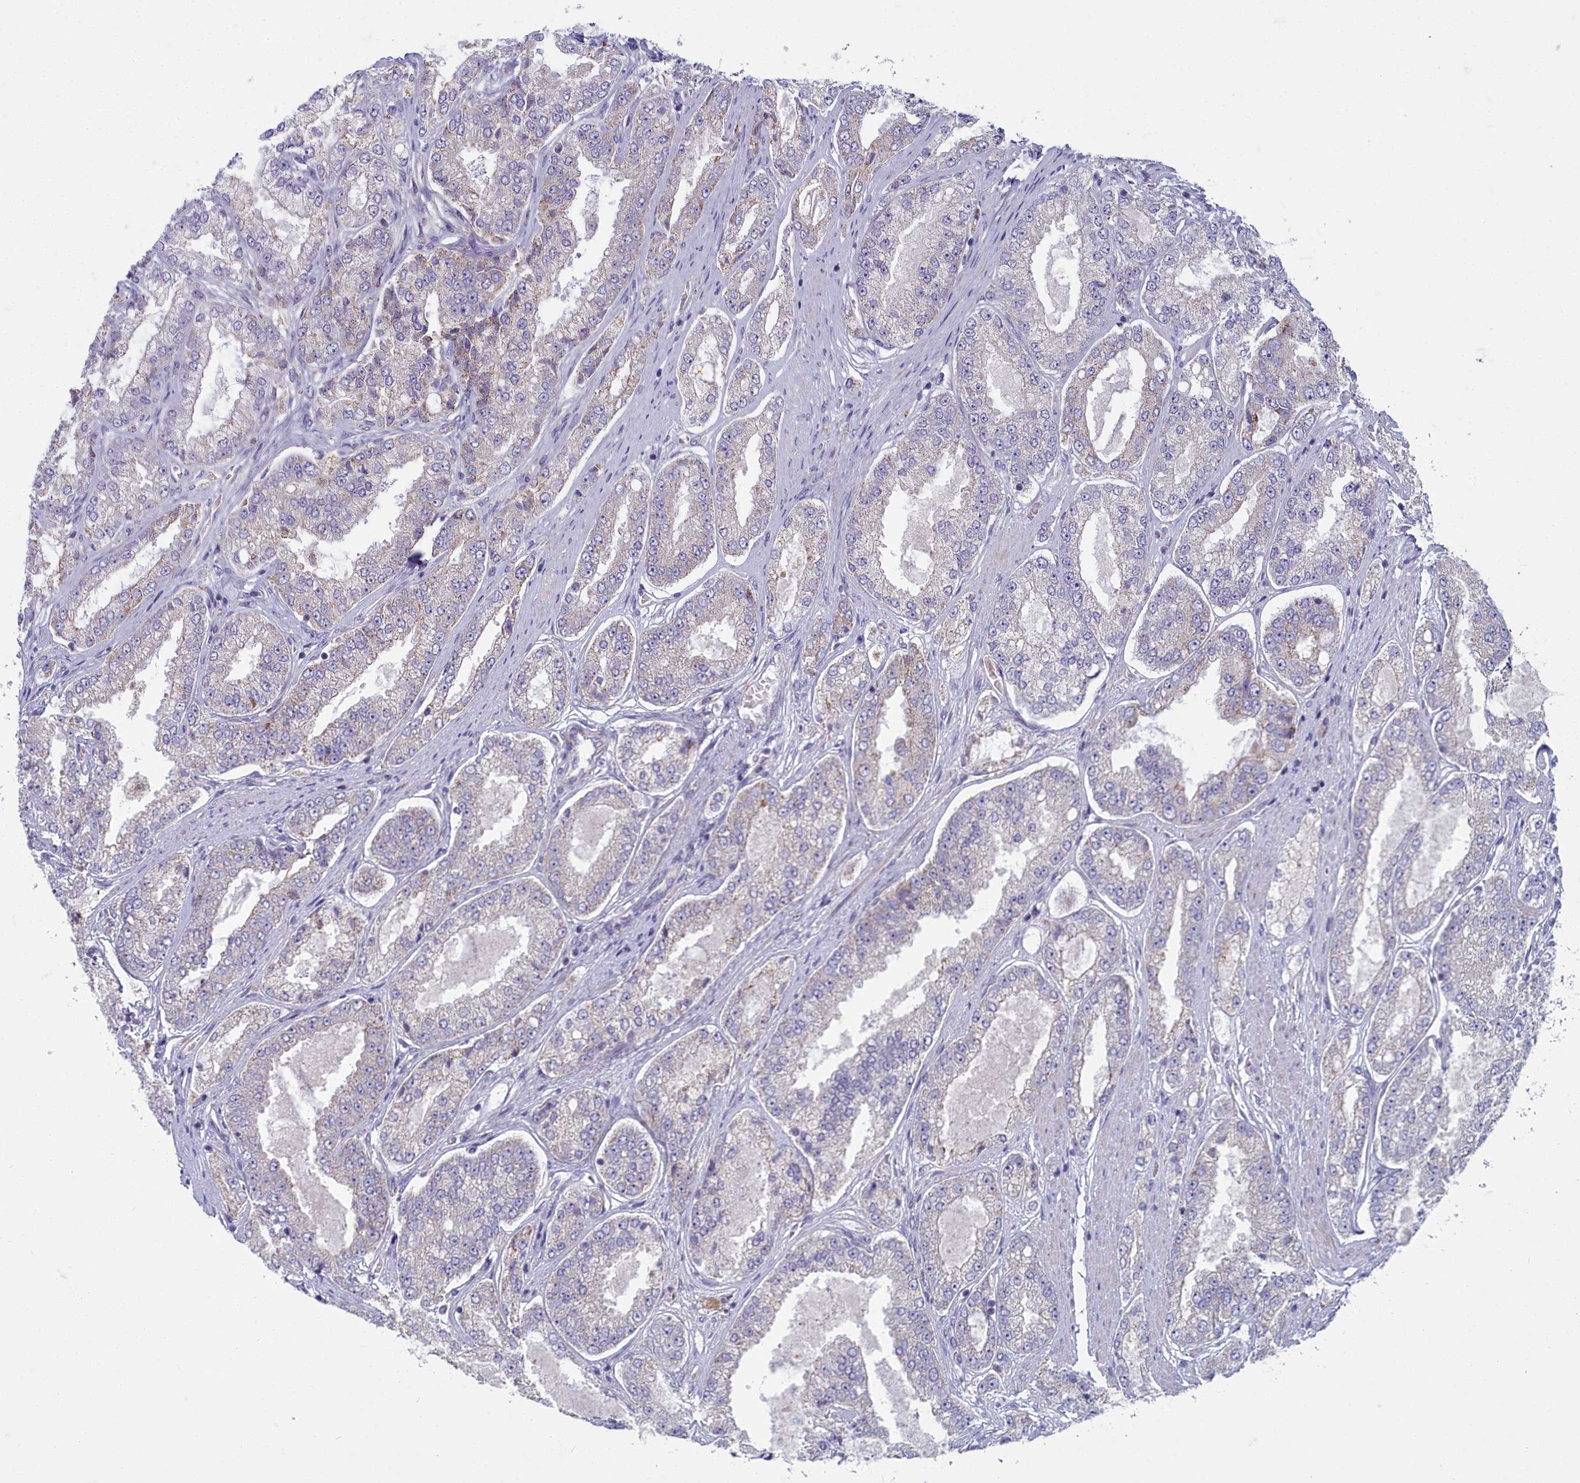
{"staining": {"intensity": "negative", "quantity": "none", "location": "none"}, "tissue": "prostate cancer", "cell_type": "Tumor cells", "image_type": "cancer", "snomed": [{"axis": "morphology", "description": "Adenocarcinoma, High grade"}, {"axis": "topography", "description": "Prostate"}], "caption": "DAB (3,3'-diaminobenzidine) immunohistochemical staining of human prostate cancer displays no significant positivity in tumor cells.", "gene": "INSYN2A", "patient": {"sex": "male", "age": 71}}